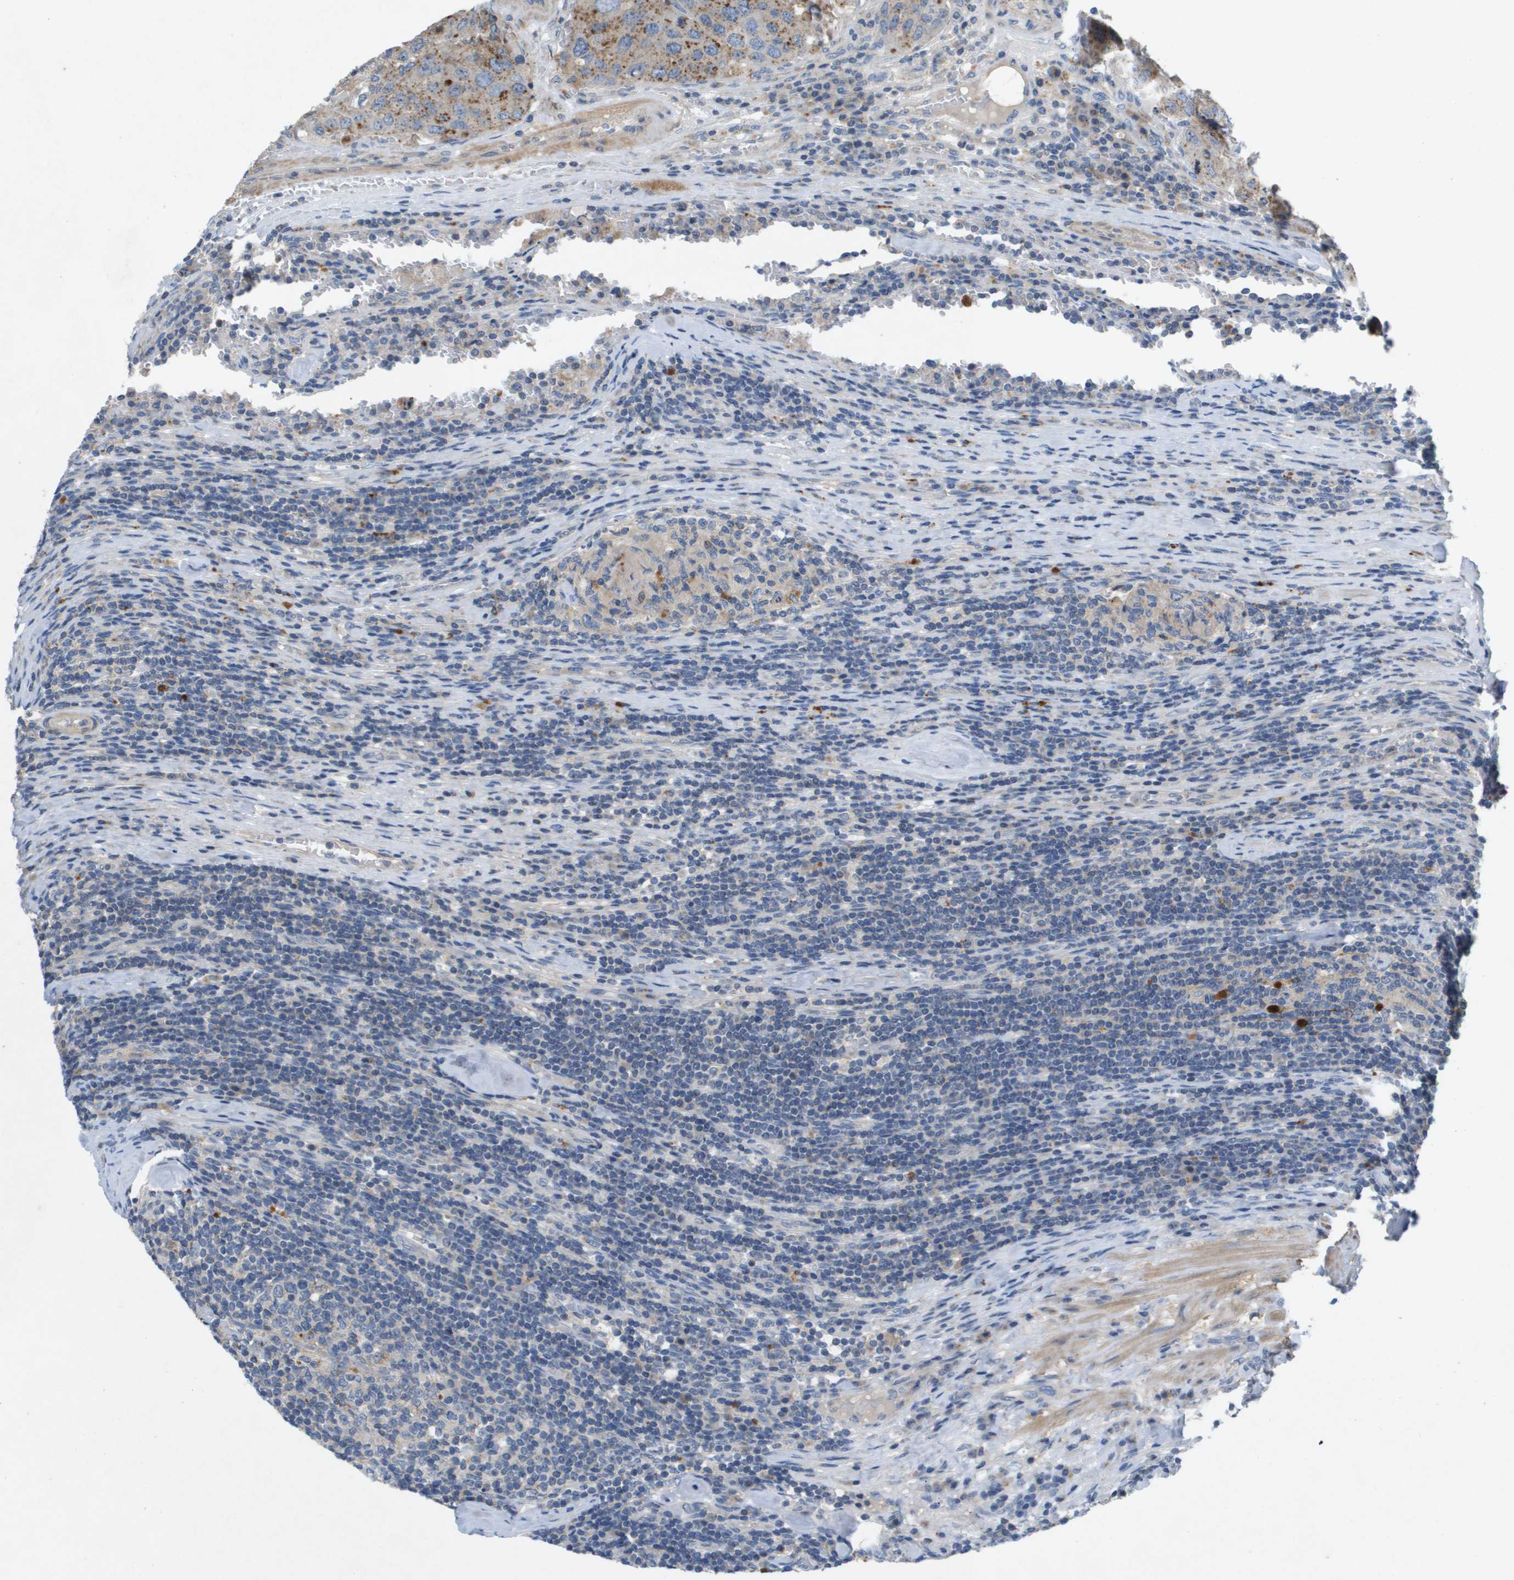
{"staining": {"intensity": "moderate", "quantity": "25%-75%", "location": "cytoplasmic/membranous"}, "tissue": "urothelial cancer", "cell_type": "Tumor cells", "image_type": "cancer", "snomed": [{"axis": "morphology", "description": "Urothelial carcinoma, High grade"}, {"axis": "topography", "description": "Lymph node"}, {"axis": "topography", "description": "Urinary bladder"}], "caption": "IHC photomicrograph of neoplastic tissue: high-grade urothelial carcinoma stained using IHC shows medium levels of moderate protein expression localized specifically in the cytoplasmic/membranous of tumor cells, appearing as a cytoplasmic/membranous brown color.", "gene": "B3GNT5", "patient": {"sex": "male", "age": 51}}